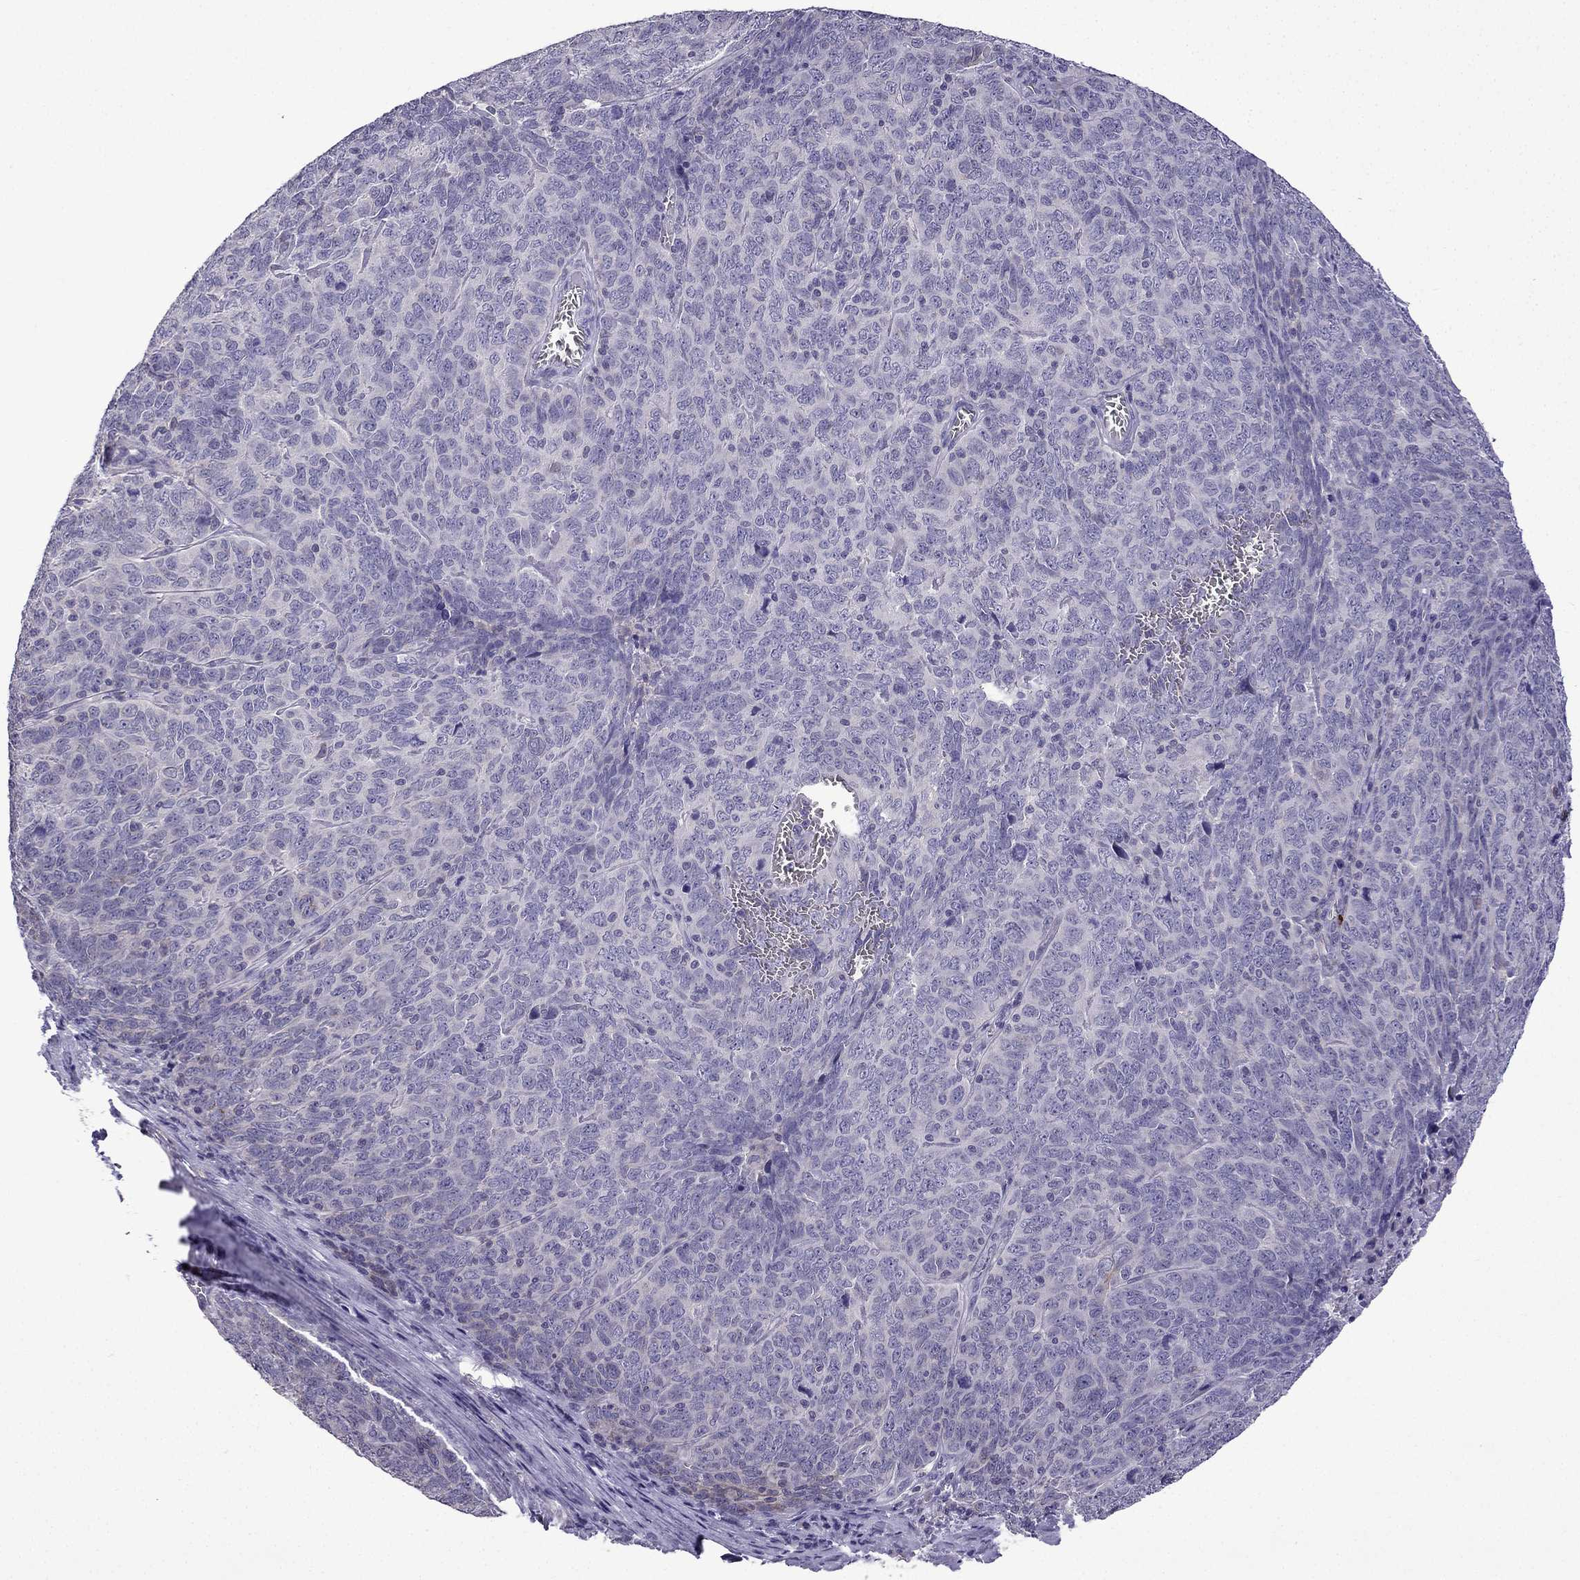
{"staining": {"intensity": "negative", "quantity": "none", "location": "none"}, "tissue": "skin cancer", "cell_type": "Tumor cells", "image_type": "cancer", "snomed": [{"axis": "morphology", "description": "Squamous cell carcinoma, NOS"}, {"axis": "topography", "description": "Skin"}, {"axis": "topography", "description": "Anal"}], "caption": "Immunohistochemistry of skin cancer (squamous cell carcinoma) reveals no expression in tumor cells.", "gene": "TTN", "patient": {"sex": "female", "age": 51}}